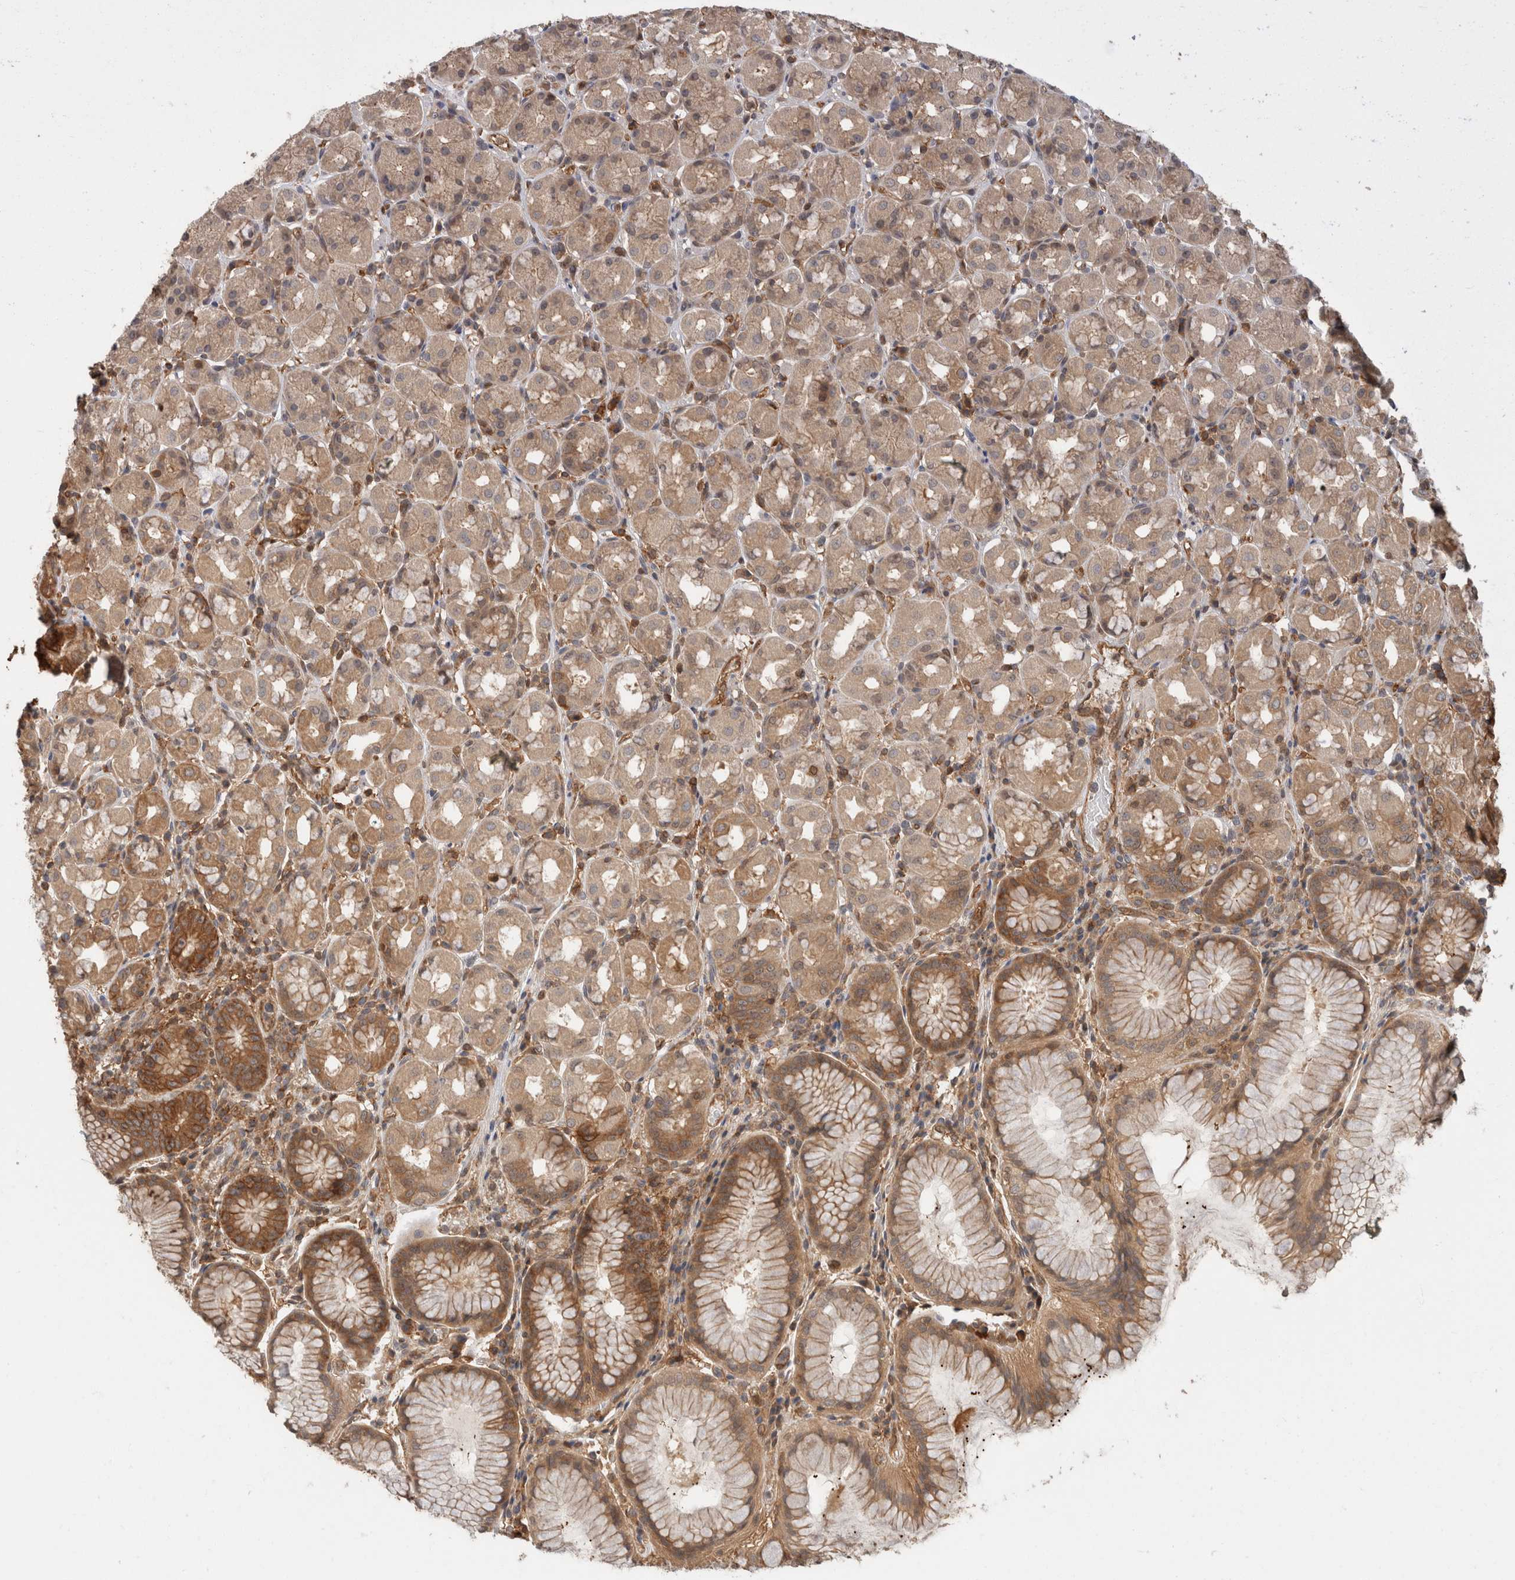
{"staining": {"intensity": "moderate", "quantity": ">75%", "location": "cytoplasmic/membranous"}, "tissue": "stomach", "cell_type": "Glandular cells", "image_type": "normal", "snomed": [{"axis": "morphology", "description": "Normal tissue, NOS"}, {"axis": "topography", "description": "Stomach, lower"}], "caption": "Protein expression analysis of normal stomach displays moderate cytoplasmic/membranous positivity in about >75% of glandular cells.", "gene": "PFDN4", "patient": {"sex": "female", "age": 56}}